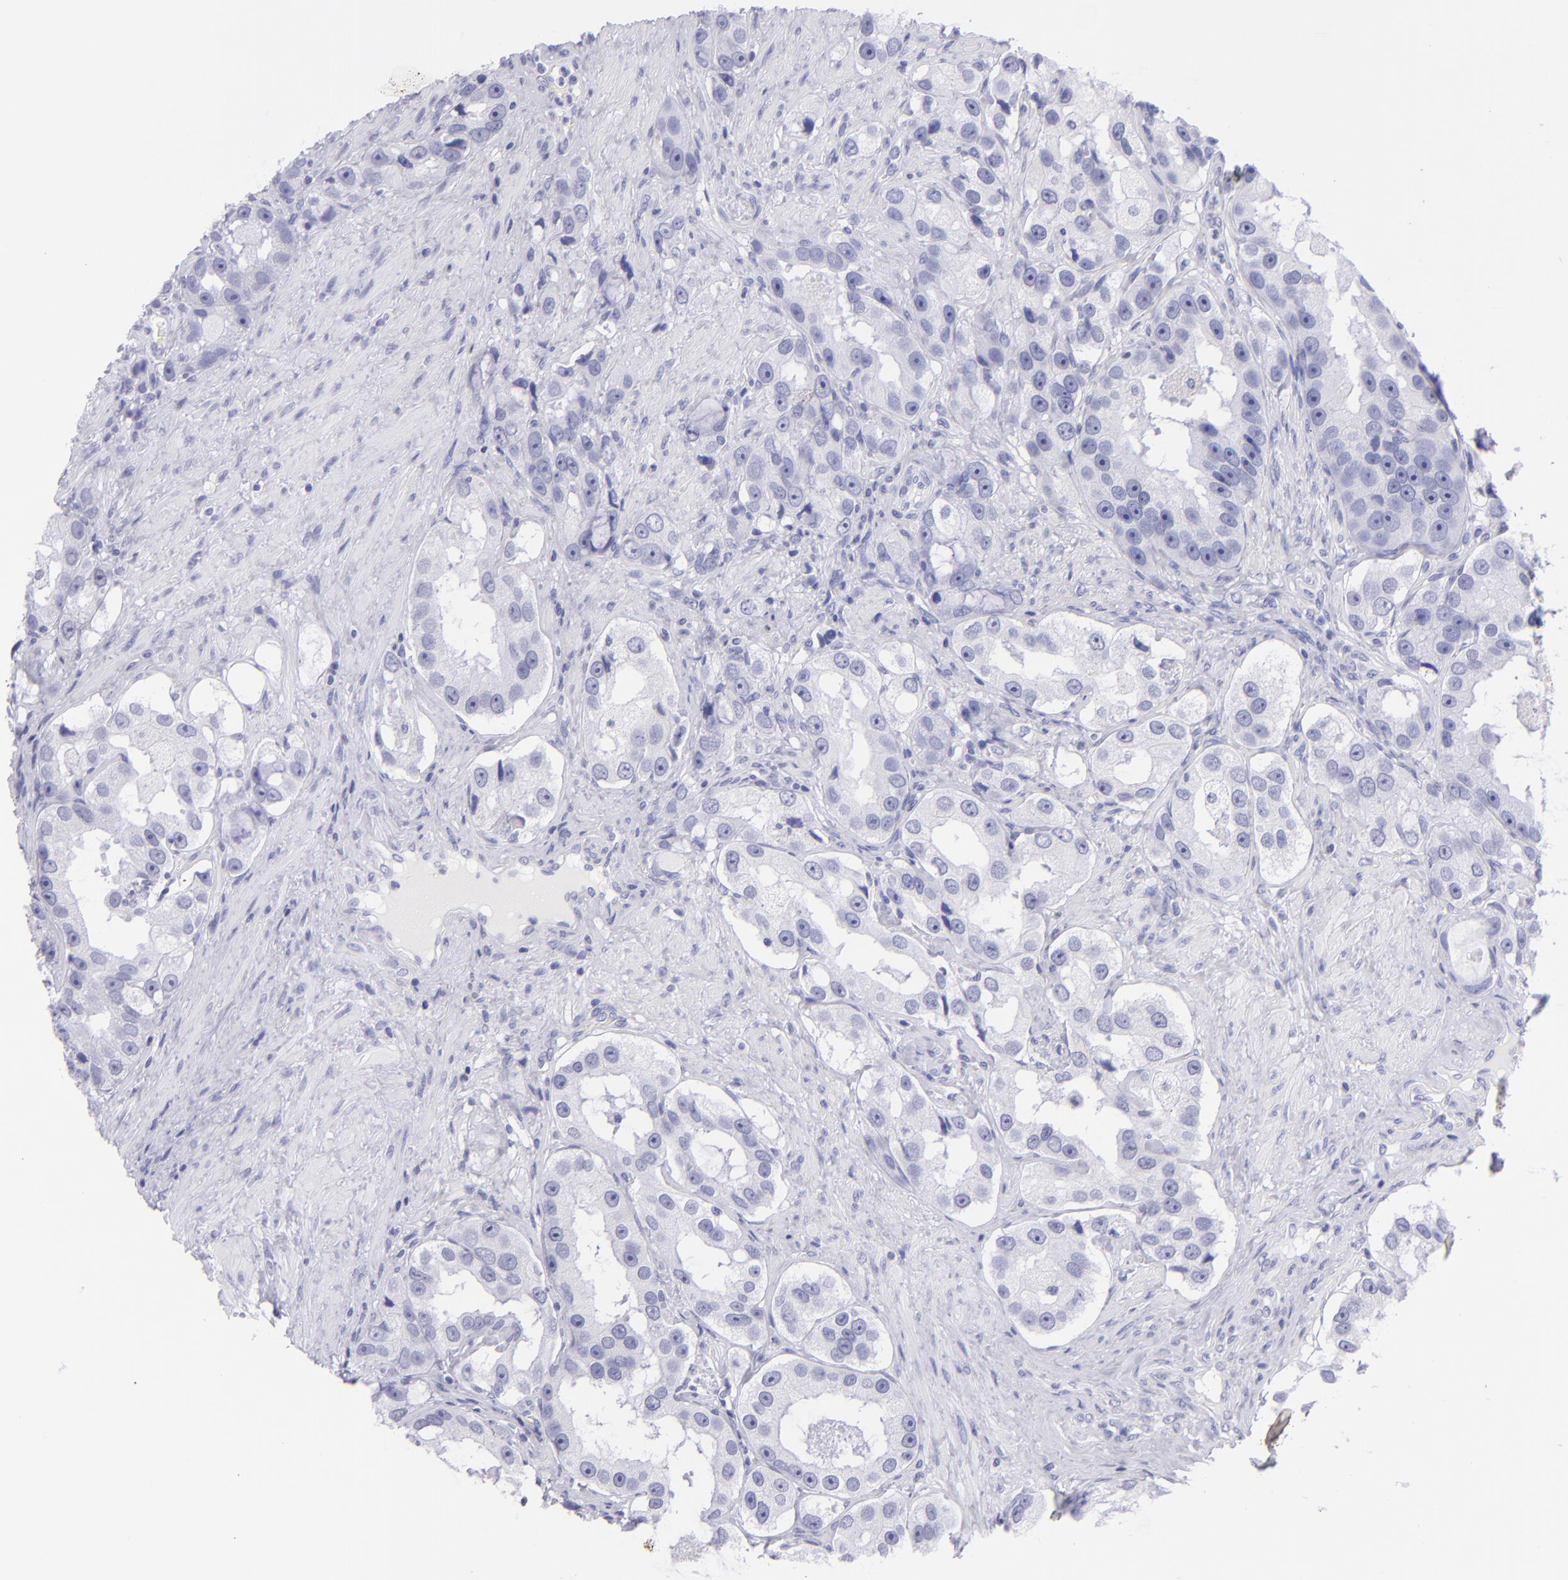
{"staining": {"intensity": "negative", "quantity": "none", "location": "none"}, "tissue": "prostate cancer", "cell_type": "Tumor cells", "image_type": "cancer", "snomed": [{"axis": "morphology", "description": "Adenocarcinoma, High grade"}, {"axis": "topography", "description": "Prostate"}], "caption": "Image shows no protein expression in tumor cells of high-grade adenocarcinoma (prostate) tissue.", "gene": "PIP", "patient": {"sex": "male", "age": 63}}